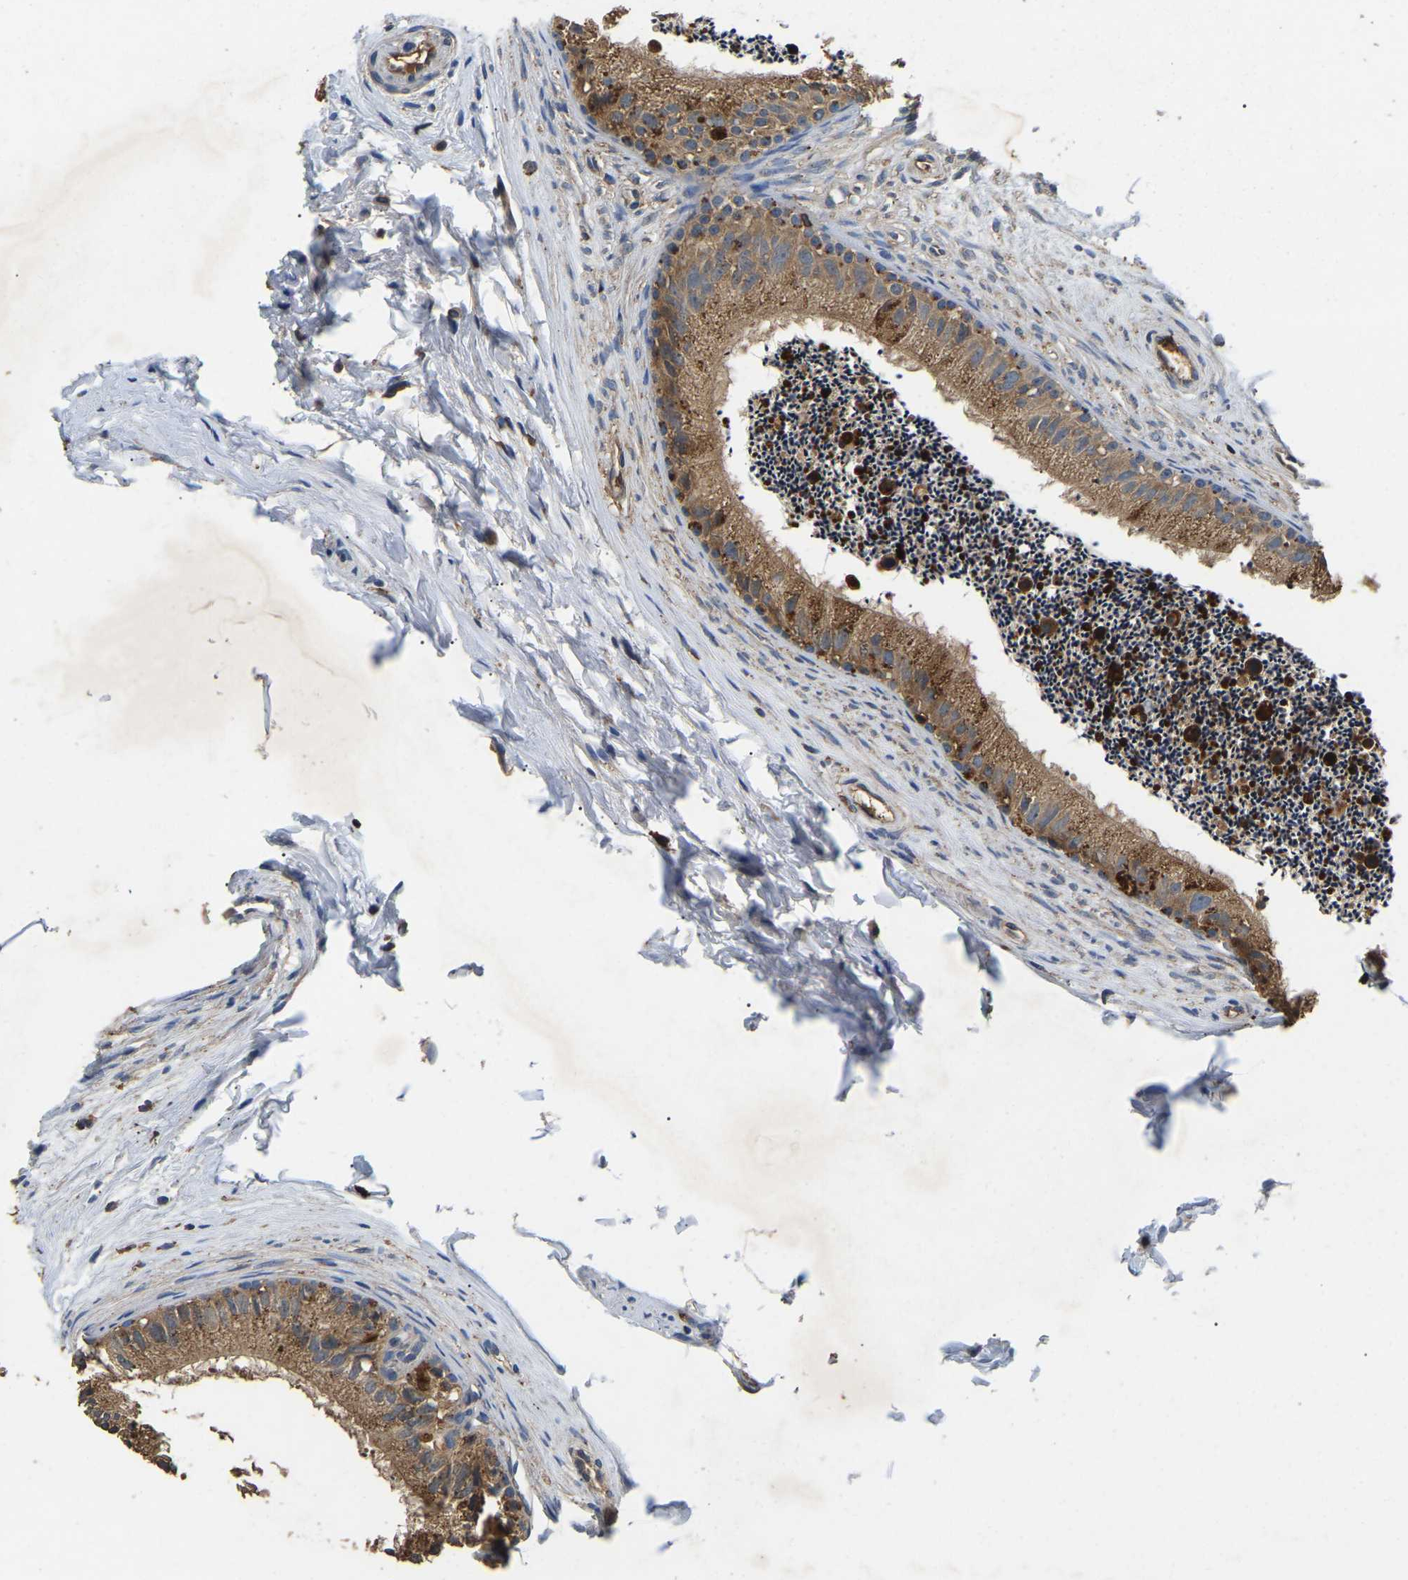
{"staining": {"intensity": "moderate", "quantity": ">75%", "location": "cytoplasmic/membranous"}, "tissue": "epididymis", "cell_type": "Glandular cells", "image_type": "normal", "snomed": [{"axis": "morphology", "description": "Normal tissue, NOS"}, {"axis": "topography", "description": "Epididymis"}], "caption": "DAB immunohistochemical staining of normal epididymis demonstrates moderate cytoplasmic/membranous protein expression in approximately >75% of glandular cells.", "gene": "SMPD2", "patient": {"sex": "male", "age": 56}}